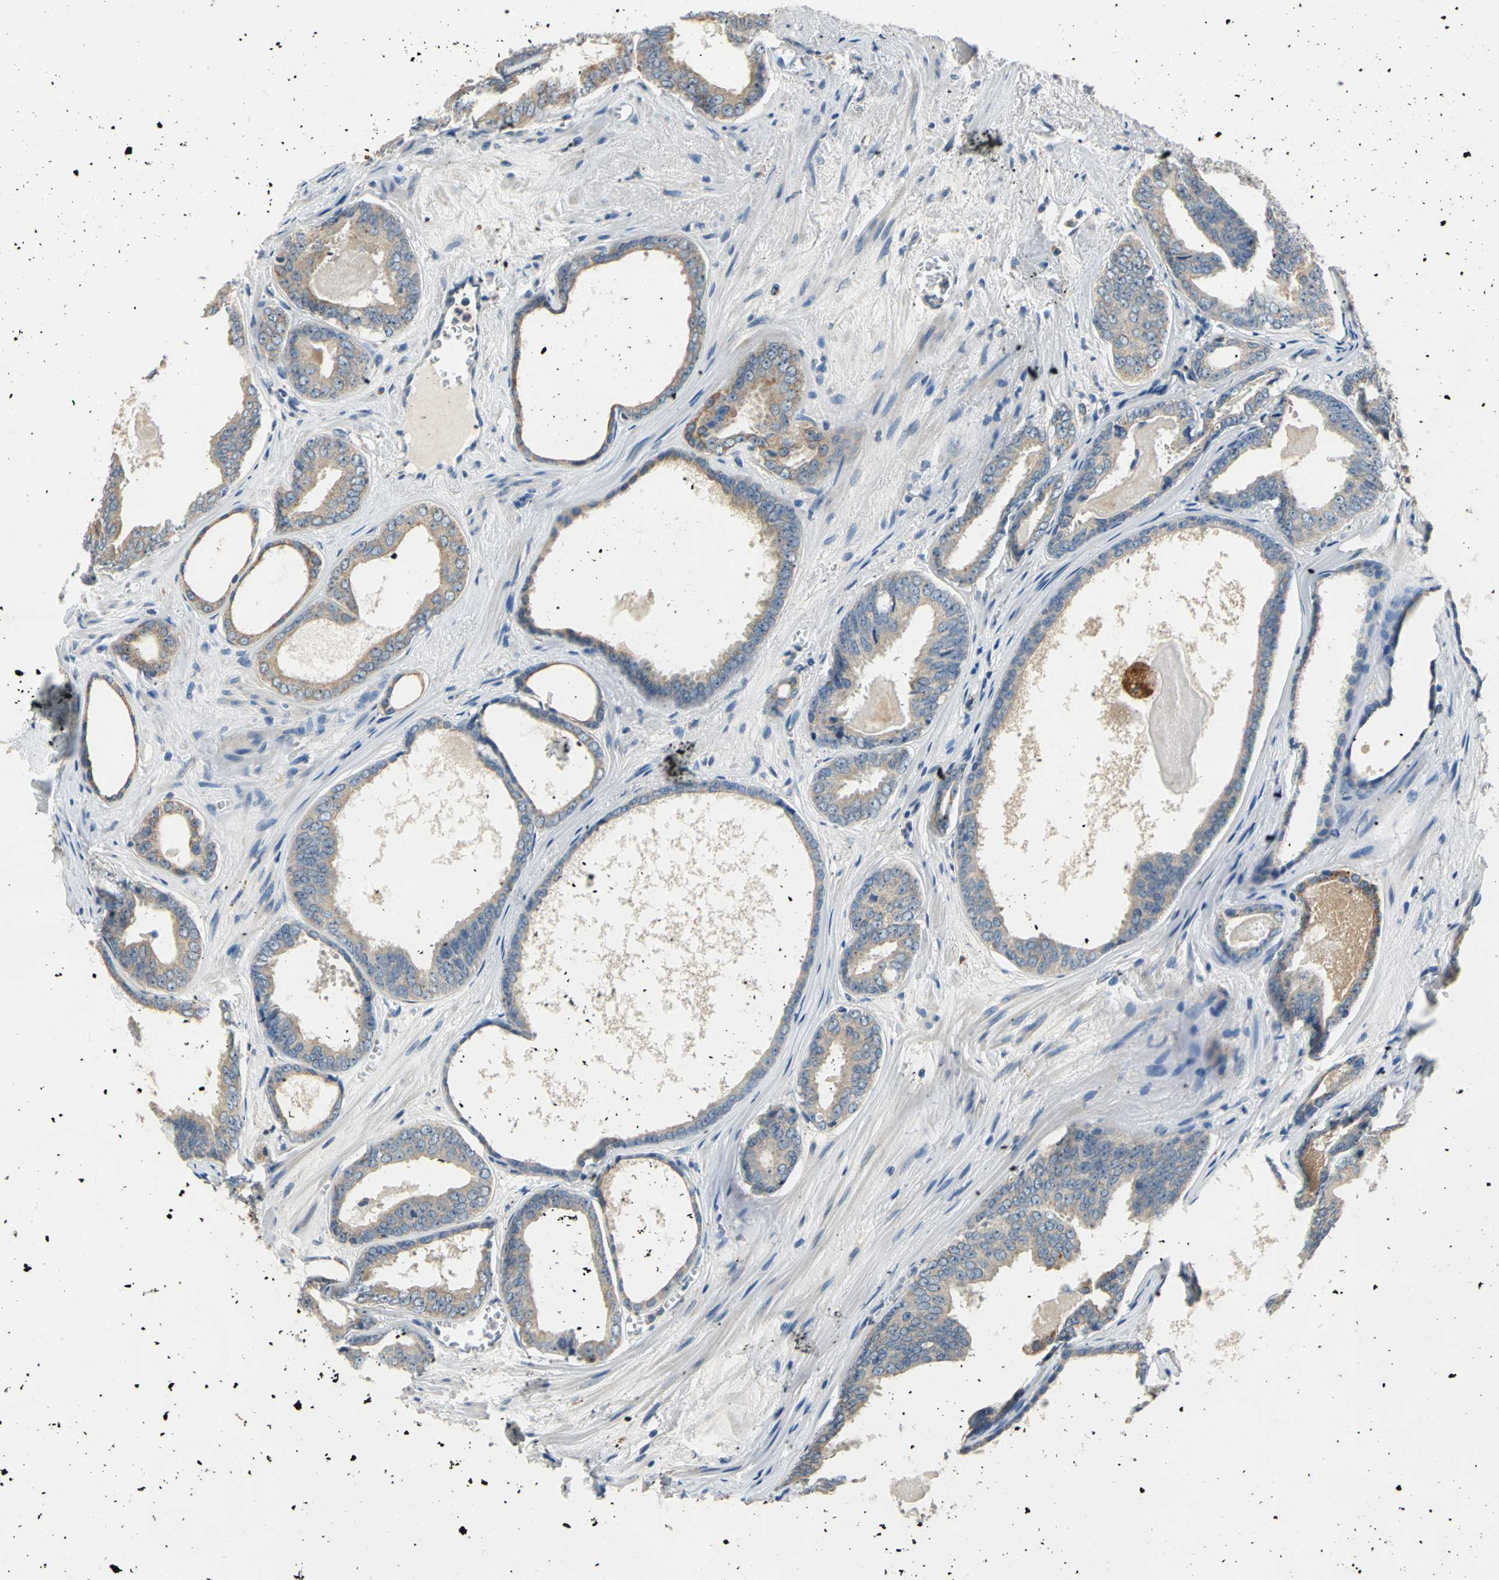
{"staining": {"intensity": "weak", "quantity": ">75%", "location": "cytoplasmic/membranous"}, "tissue": "prostate cancer", "cell_type": "Tumor cells", "image_type": "cancer", "snomed": [{"axis": "morphology", "description": "Adenocarcinoma, Medium grade"}, {"axis": "topography", "description": "Prostate"}], "caption": "Immunohistochemistry image of neoplastic tissue: prostate medium-grade adenocarcinoma stained using immunohistochemistry (IHC) reveals low levels of weak protein expression localized specifically in the cytoplasmic/membranous of tumor cells, appearing as a cytoplasmic/membranous brown color.", "gene": "RASD2", "patient": {"sex": "male", "age": 79}}